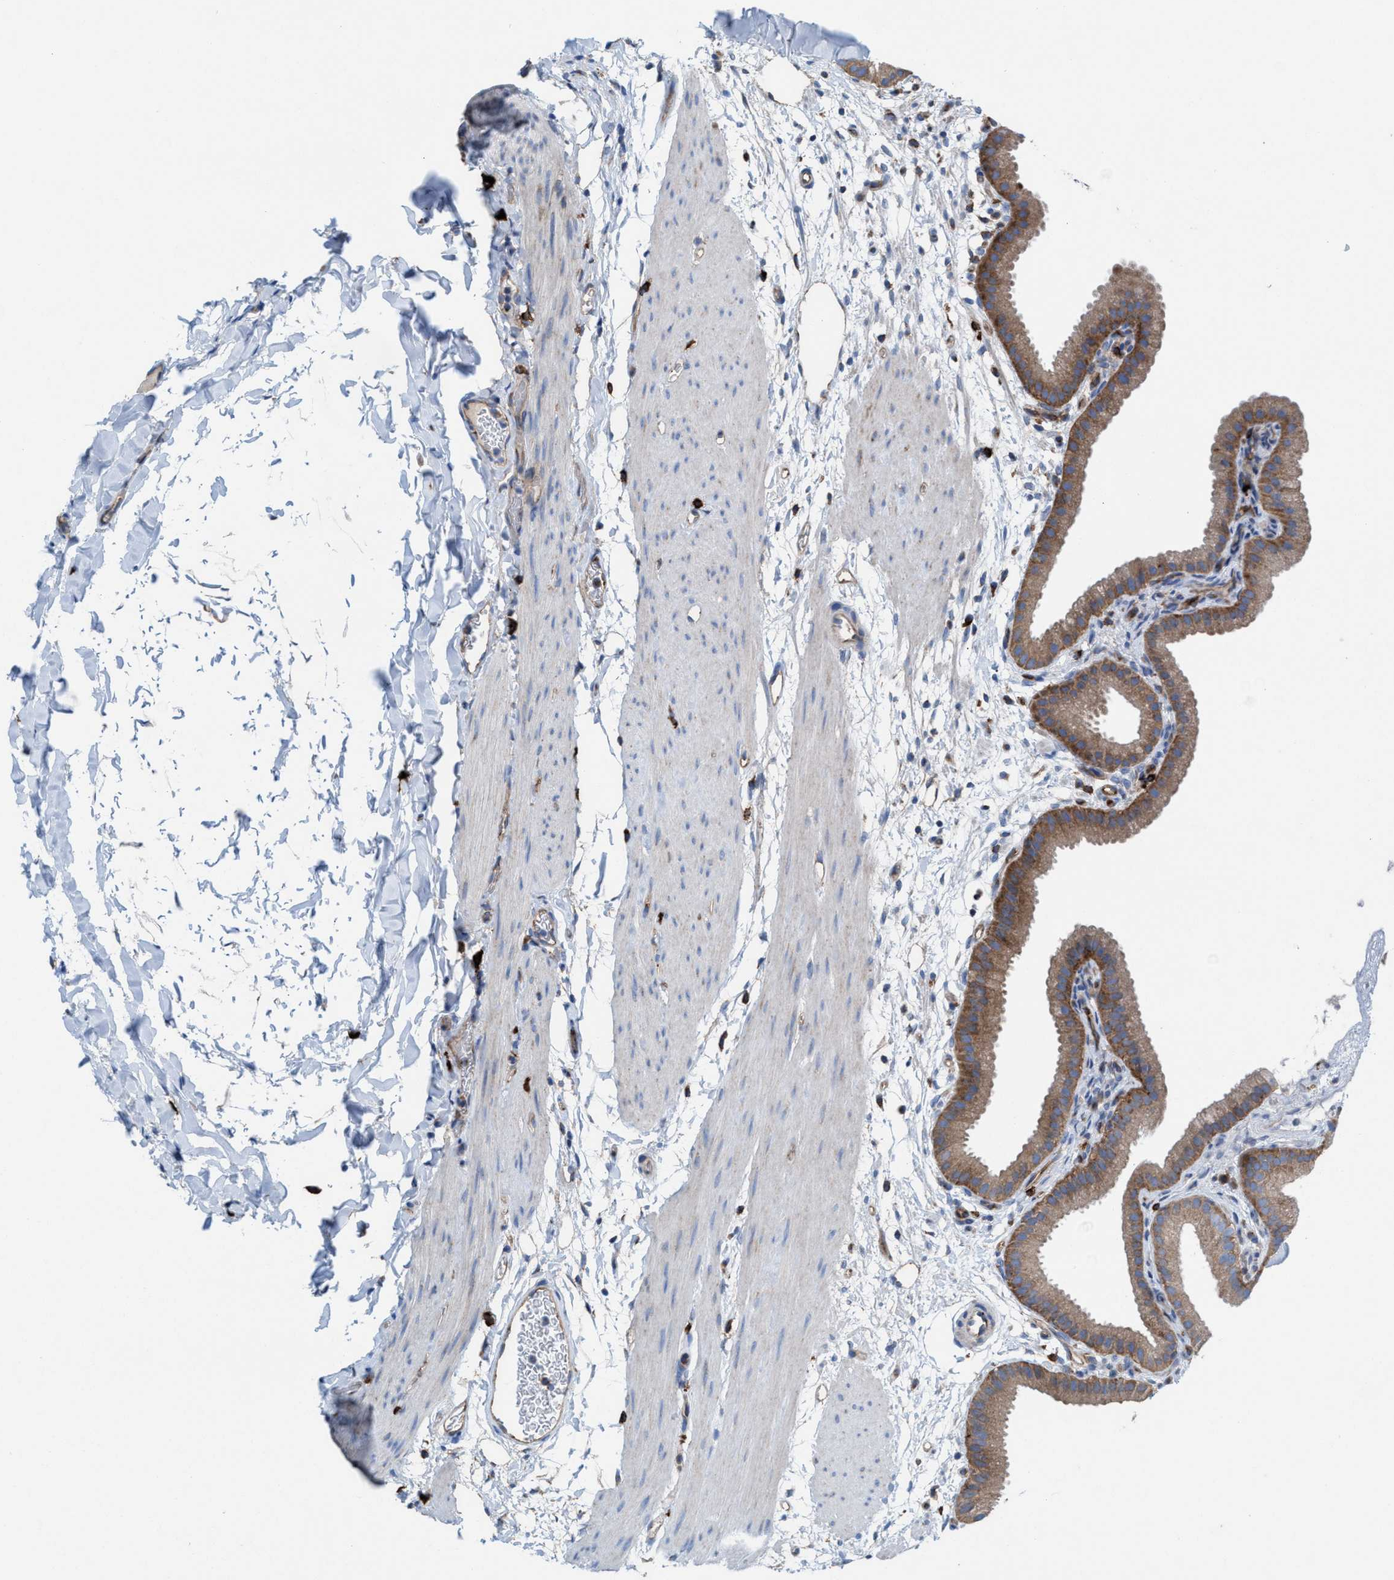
{"staining": {"intensity": "moderate", "quantity": ">75%", "location": "cytoplasmic/membranous"}, "tissue": "gallbladder", "cell_type": "Glandular cells", "image_type": "normal", "snomed": [{"axis": "morphology", "description": "Normal tissue, NOS"}, {"axis": "topography", "description": "Gallbladder"}], "caption": "Immunohistochemical staining of unremarkable human gallbladder shows >75% levels of moderate cytoplasmic/membranous protein positivity in about >75% of glandular cells.", "gene": "NYAP1", "patient": {"sex": "female", "age": 64}}